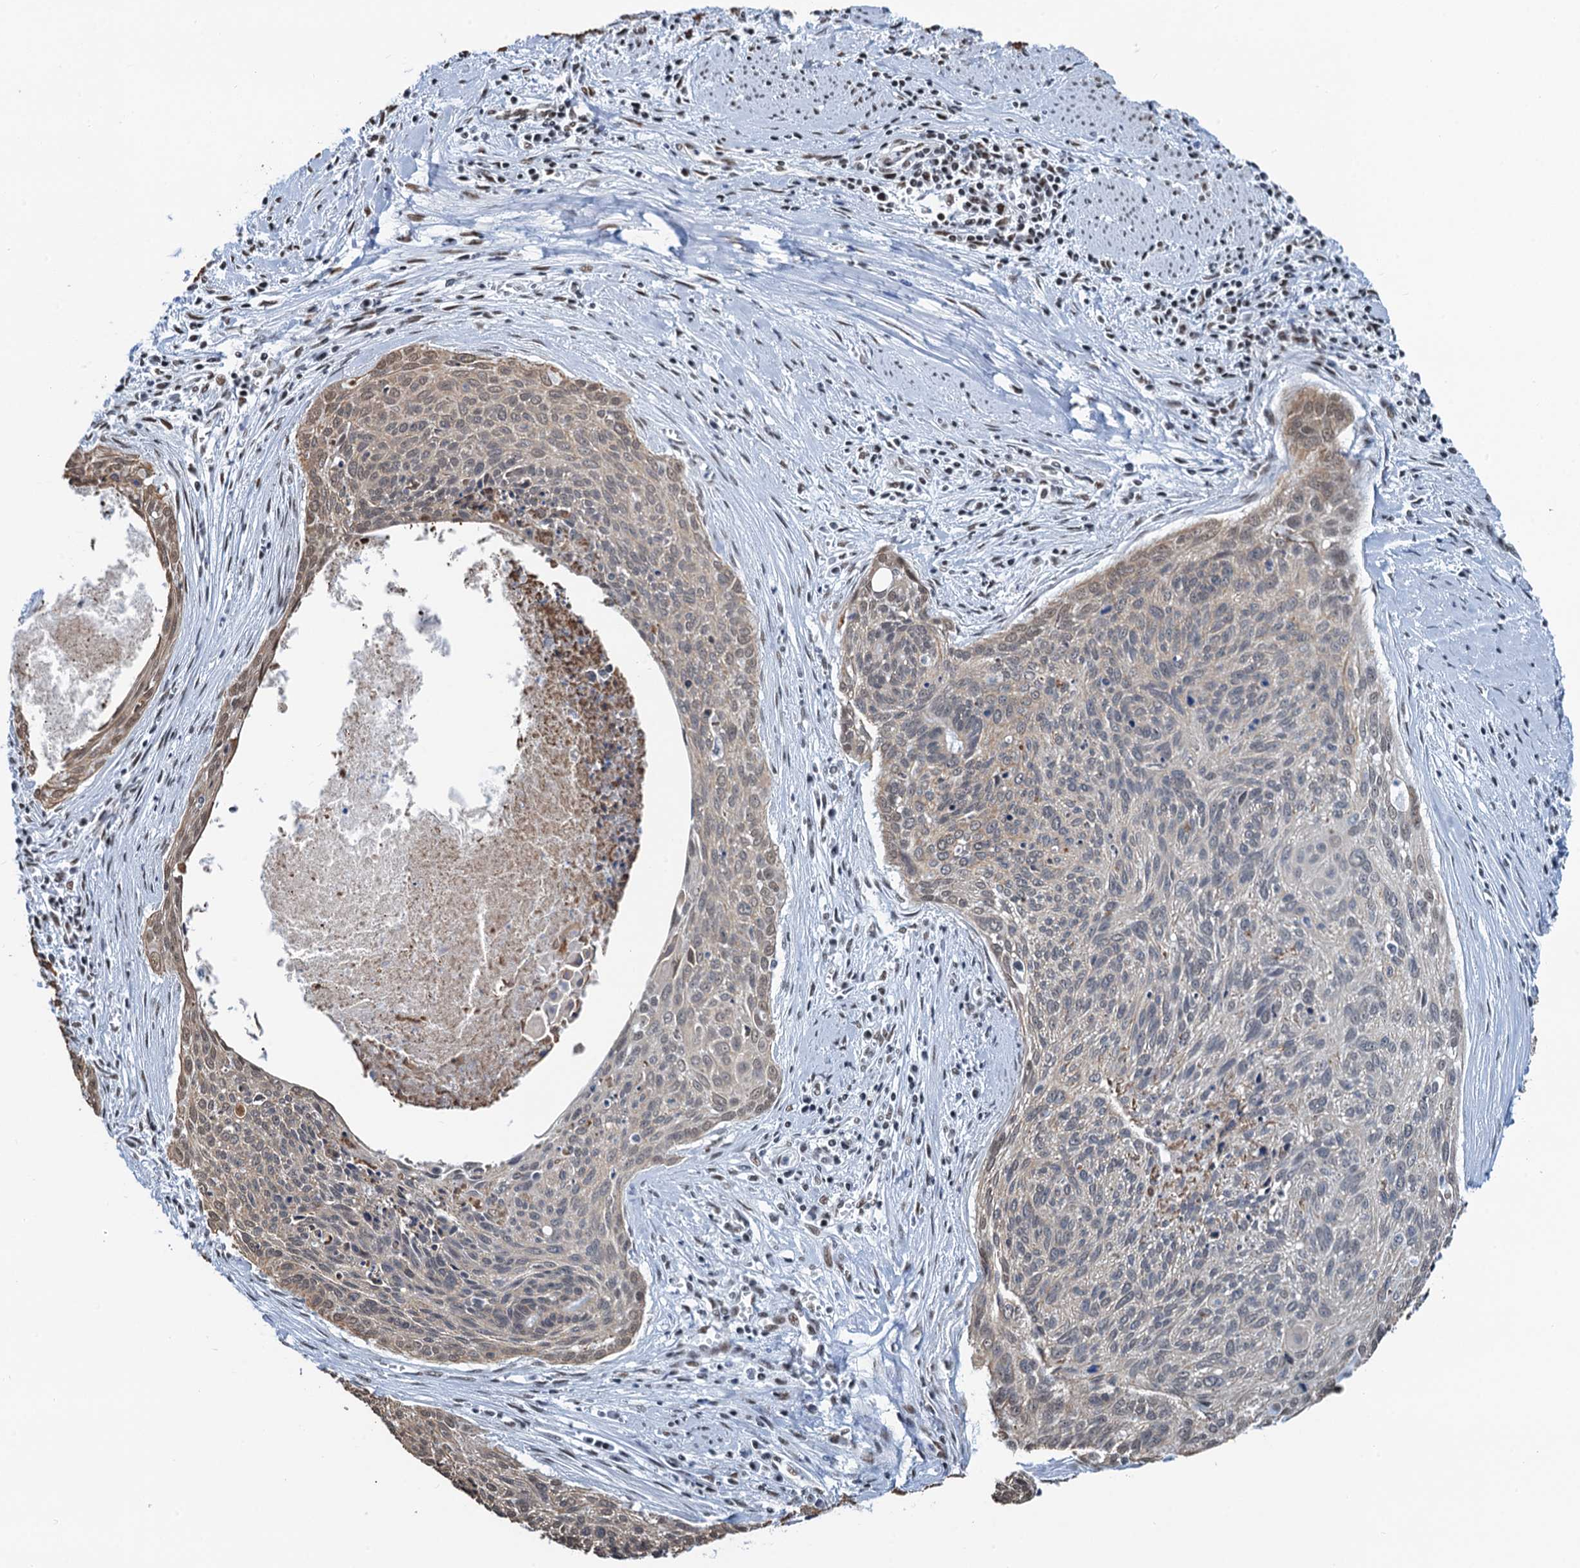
{"staining": {"intensity": "weak", "quantity": "<25%", "location": "cytoplasmic/membranous,nuclear"}, "tissue": "cervical cancer", "cell_type": "Tumor cells", "image_type": "cancer", "snomed": [{"axis": "morphology", "description": "Squamous cell carcinoma, NOS"}, {"axis": "topography", "description": "Cervix"}], "caption": "Immunohistochemistry (IHC) of cervical cancer (squamous cell carcinoma) reveals no expression in tumor cells.", "gene": "ZNF609", "patient": {"sex": "female", "age": 55}}